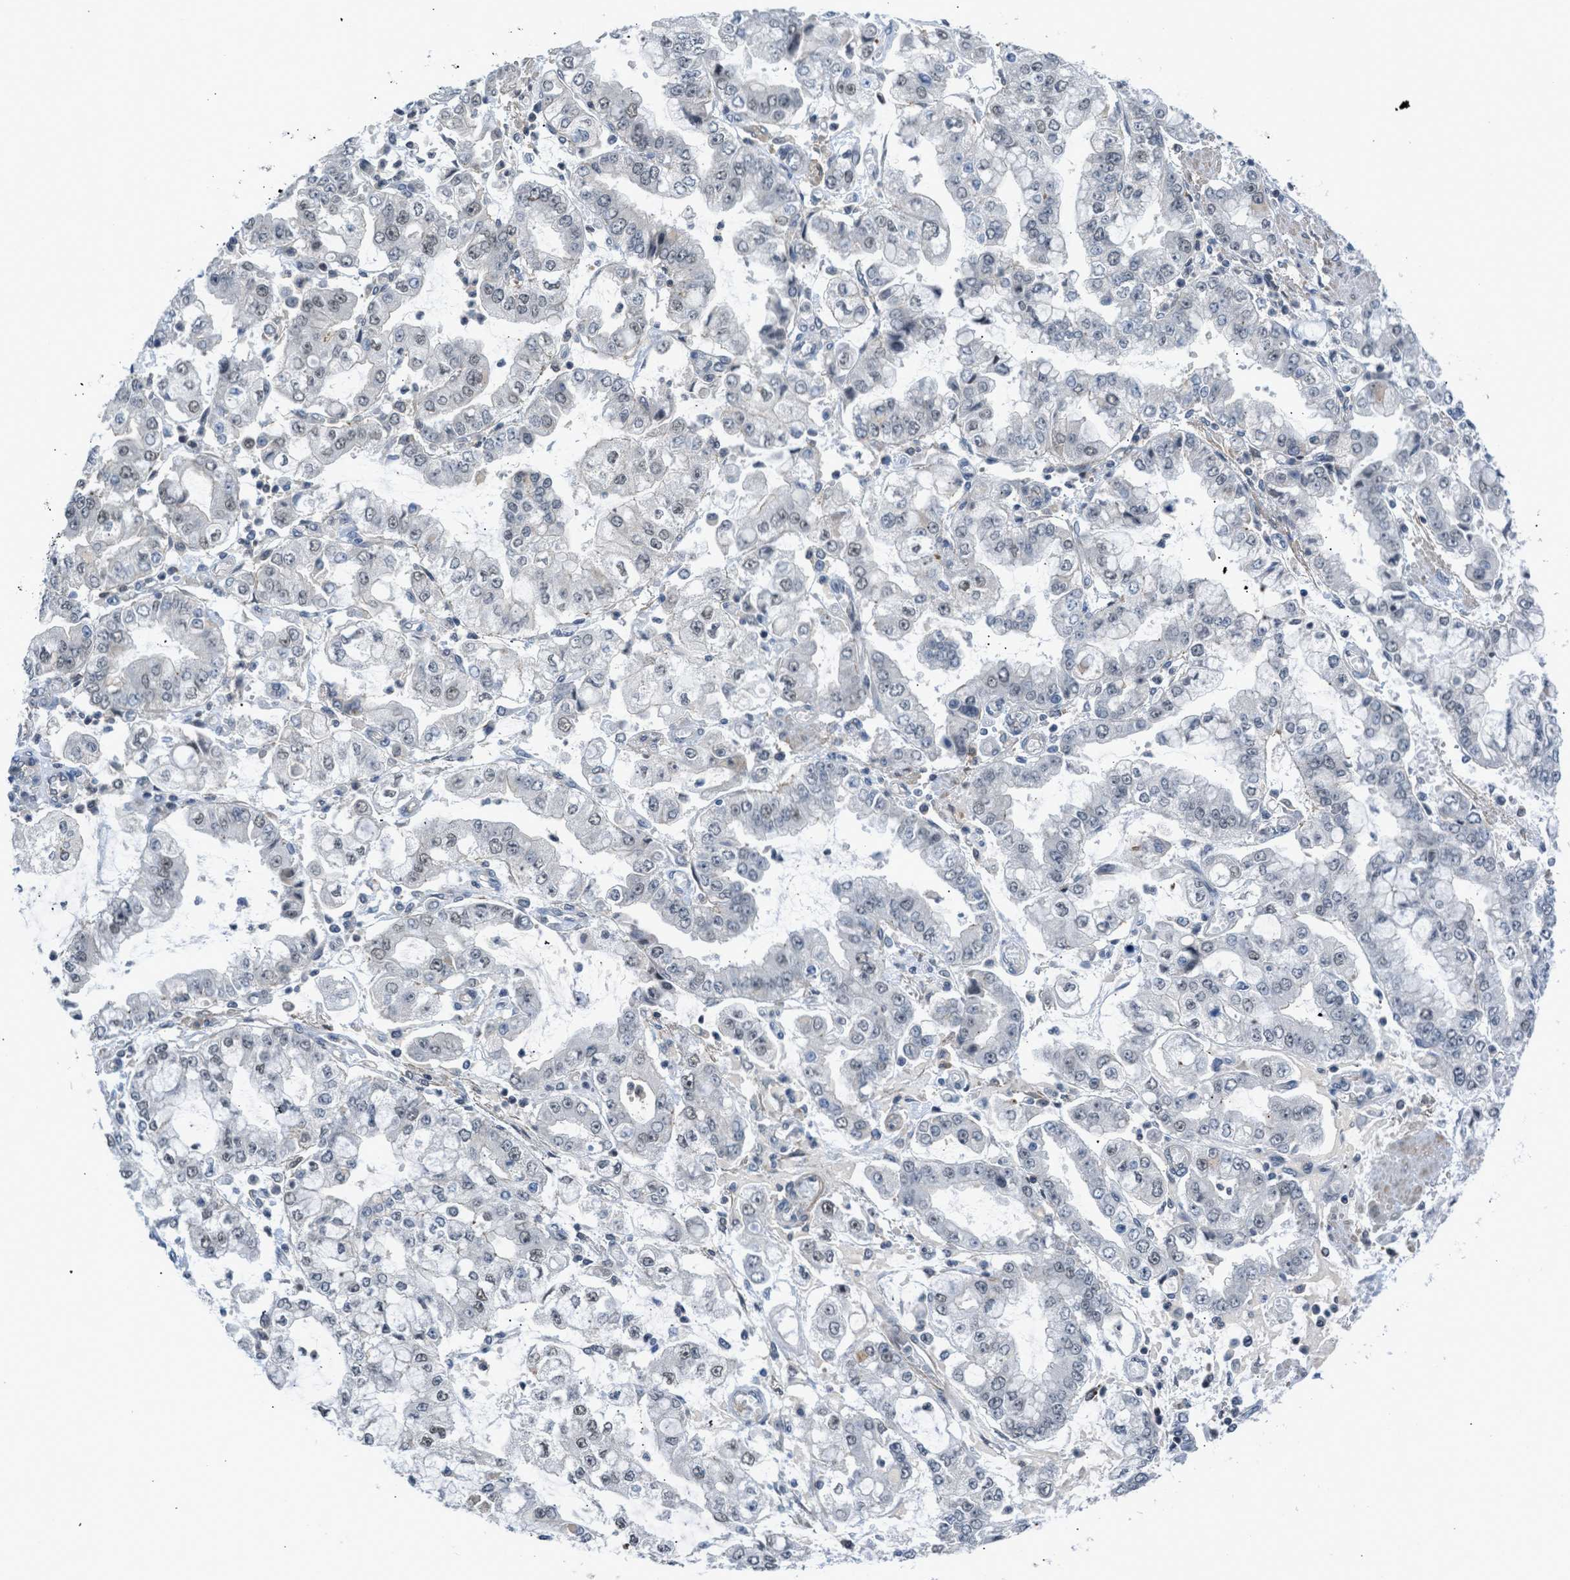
{"staining": {"intensity": "negative", "quantity": "none", "location": "none"}, "tissue": "stomach cancer", "cell_type": "Tumor cells", "image_type": "cancer", "snomed": [{"axis": "morphology", "description": "Adenocarcinoma, NOS"}, {"axis": "topography", "description": "Stomach"}], "caption": "Immunohistochemical staining of human stomach cancer demonstrates no significant expression in tumor cells. Brightfield microscopy of immunohistochemistry (IHC) stained with DAB (3,3'-diaminobenzidine) (brown) and hematoxylin (blue), captured at high magnification.", "gene": "TTBK2", "patient": {"sex": "male", "age": 76}}